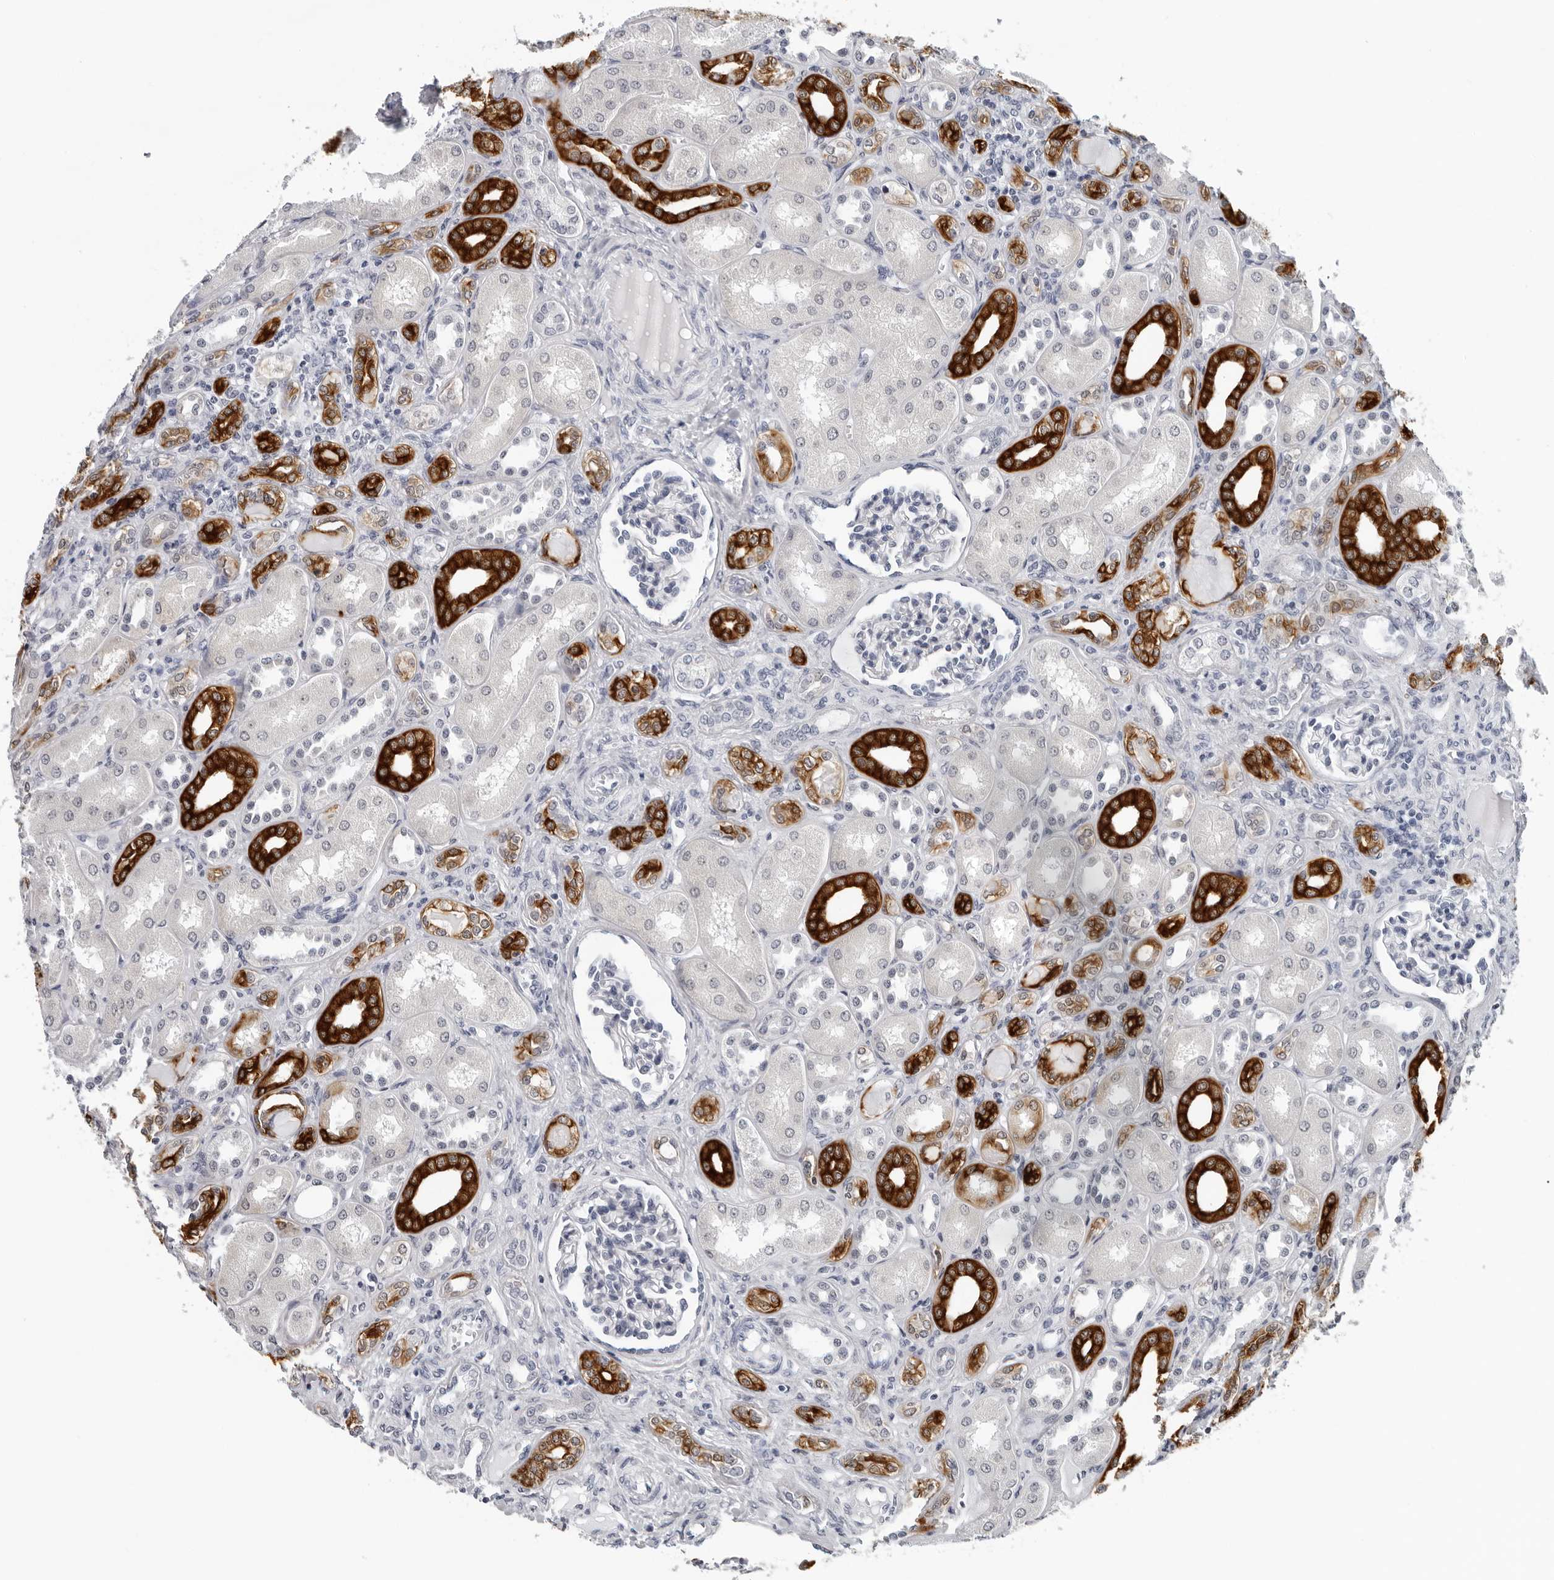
{"staining": {"intensity": "negative", "quantity": "none", "location": "none"}, "tissue": "kidney", "cell_type": "Cells in glomeruli", "image_type": "normal", "snomed": [{"axis": "morphology", "description": "Normal tissue, NOS"}, {"axis": "topography", "description": "Kidney"}], "caption": "IHC histopathology image of normal kidney: kidney stained with DAB (3,3'-diaminobenzidine) reveals no significant protein staining in cells in glomeruli.", "gene": "CCDC28B", "patient": {"sex": "male", "age": 7}}